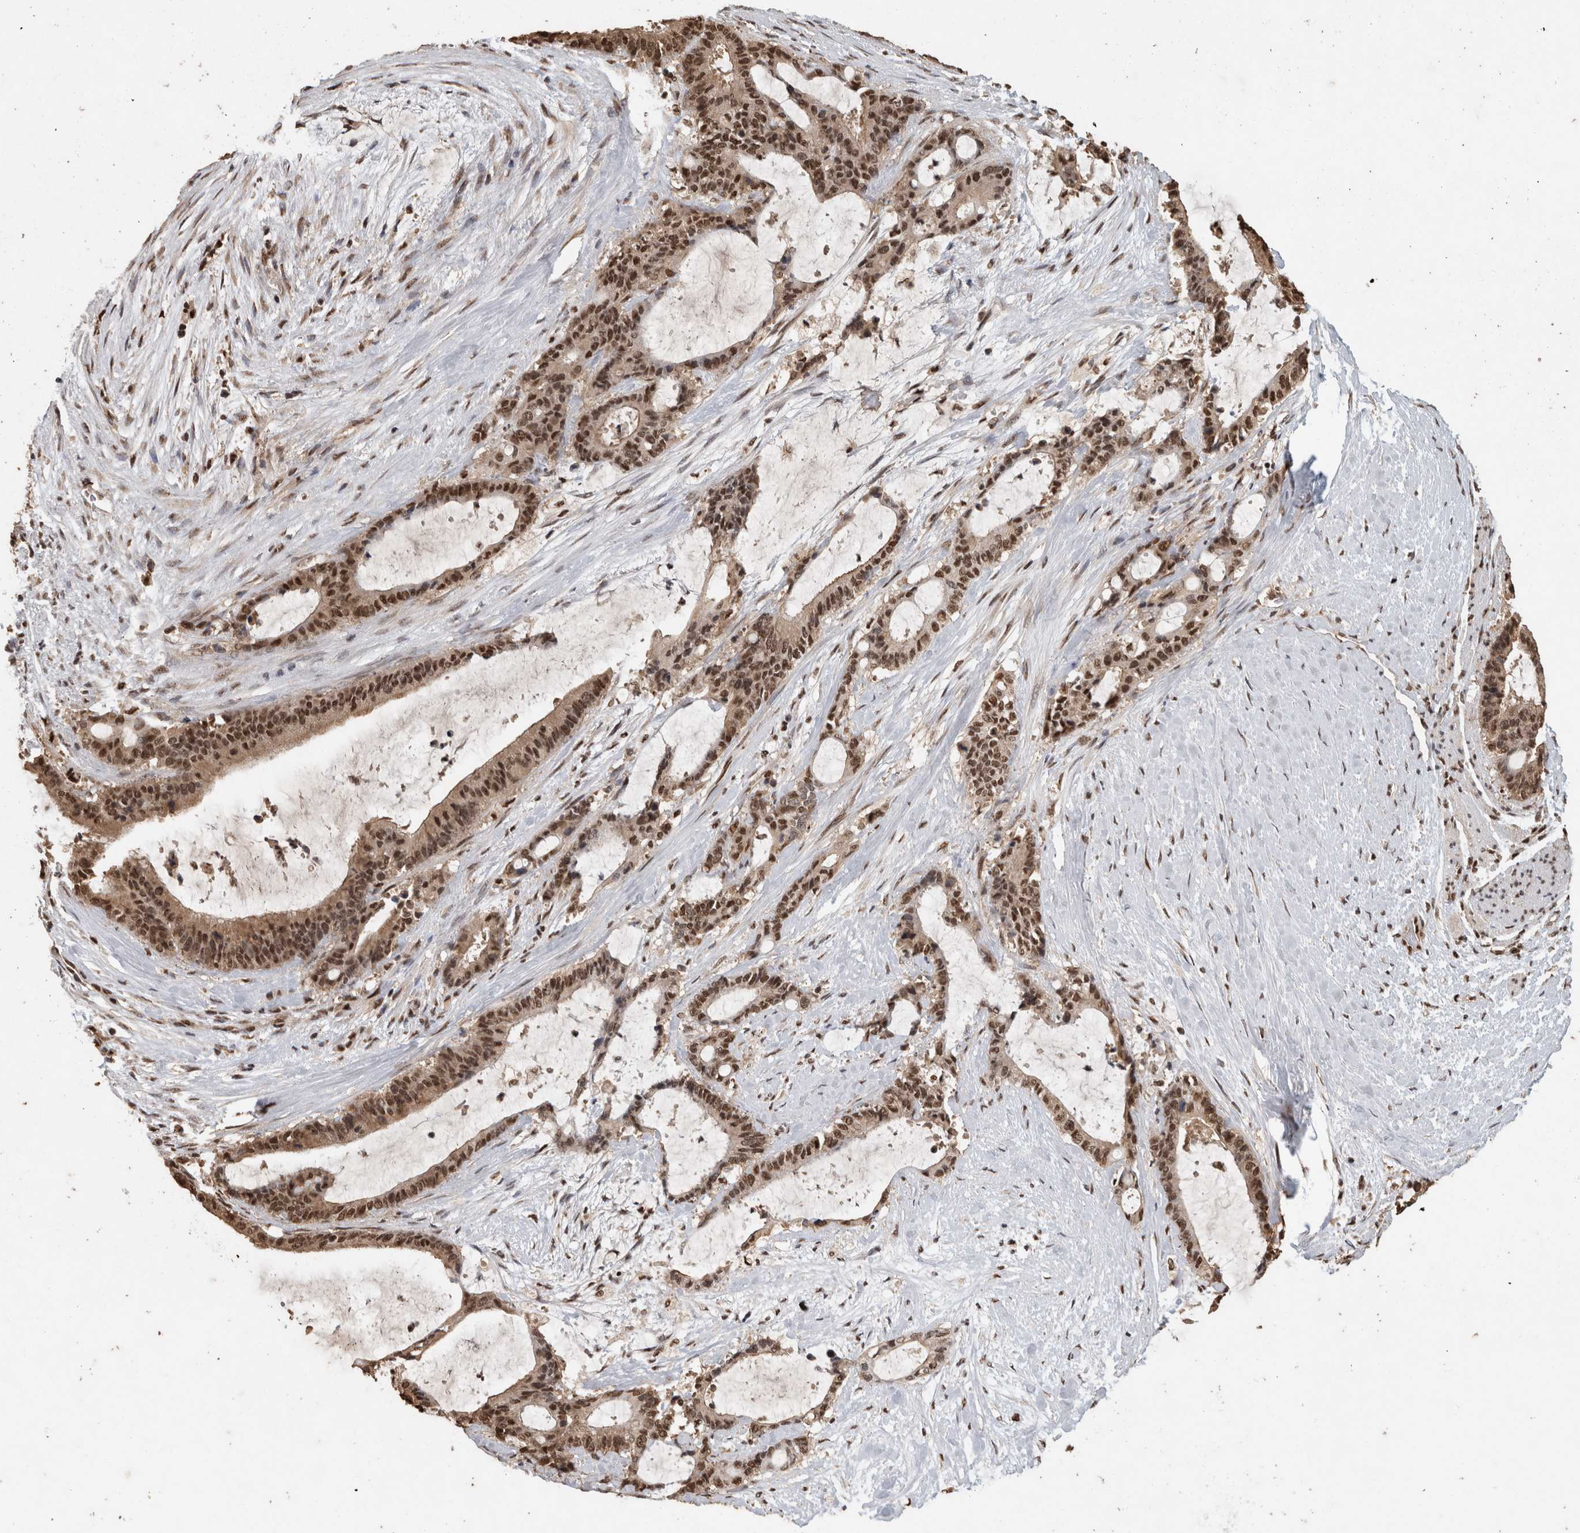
{"staining": {"intensity": "moderate", "quantity": ">75%", "location": "cytoplasmic/membranous,nuclear"}, "tissue": "liver cancer", "cell_type": "Tumor cells", "image_type": "cancer", "snomed": [{"axis": "morphology", "description": "Cholangiocarcinoma"}, {"axis": "topography", "description": "Liver"}], "caption": "High-power microscopy captured an IHC image of liver cancer (cholangiocarcinoma), revealing moderate cytoplasmic/membranous and nuclear positivity in approximately >75% of tumor cells.", "gene": "RAD50", "patient": {"sex": "female", "age": 73}}